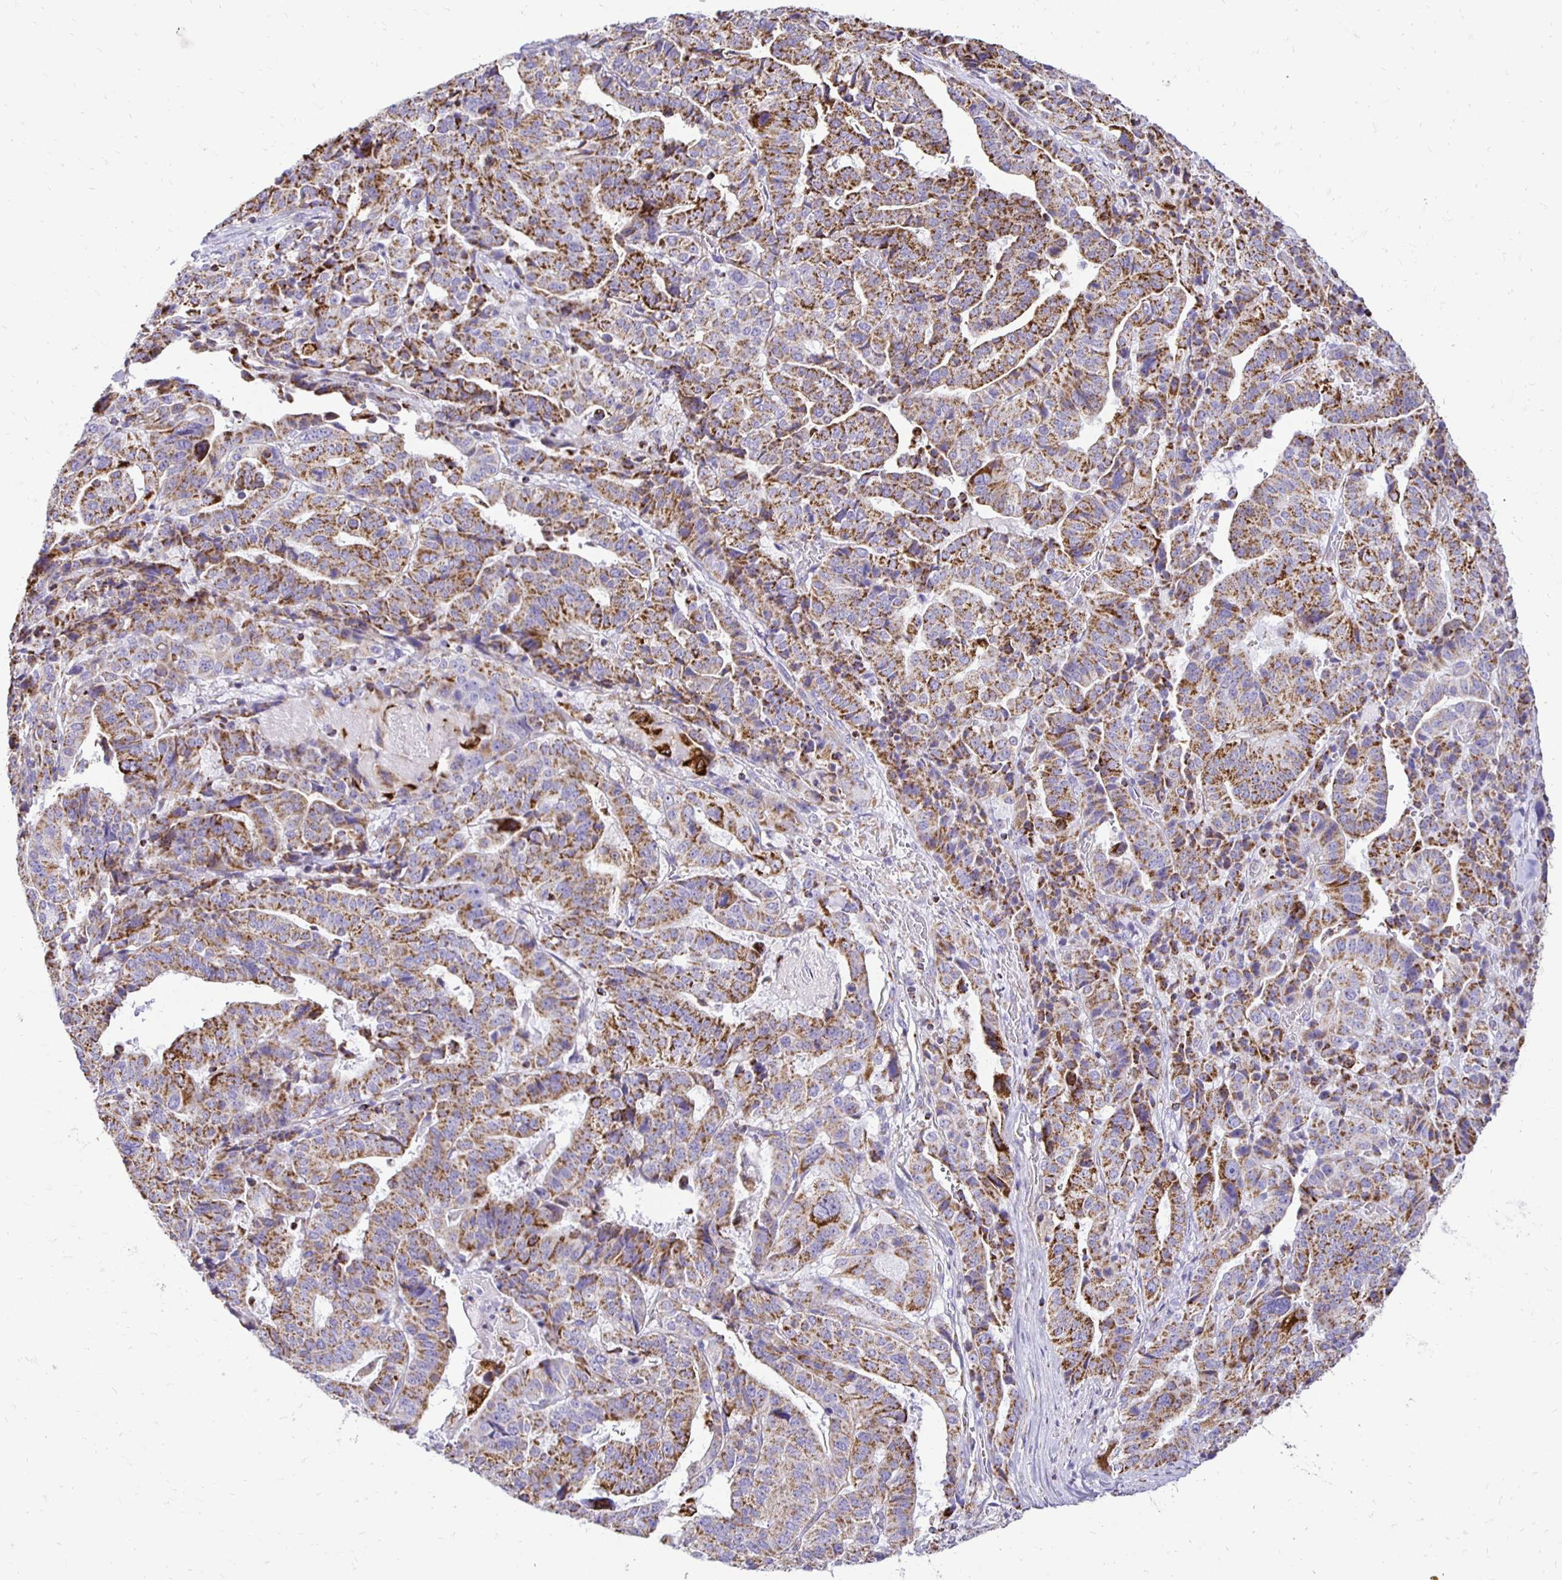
{"staining": {"intensity": "moderate", "quantity": ">75%", "location": "cytoplasmic/membranous"}, "tissue": "stomach cancer", "cell_type": "Tumor cells", "image_type": "cancer", "snomed": [{"axis": "morphology", "description": "Adenocarcinoma, NOS"}, {"axis": "topography", "description": "Stomach"}], "caption": "Stomach cancer tissue displays moderate cytoplasmic/membranous expression in about >75% of tumor cells Ihc stains the protein of interest in brown and the nuclei are stained blue.", "gene": "PLAAT2", "patient": {"sex": "male", "age": 48}}